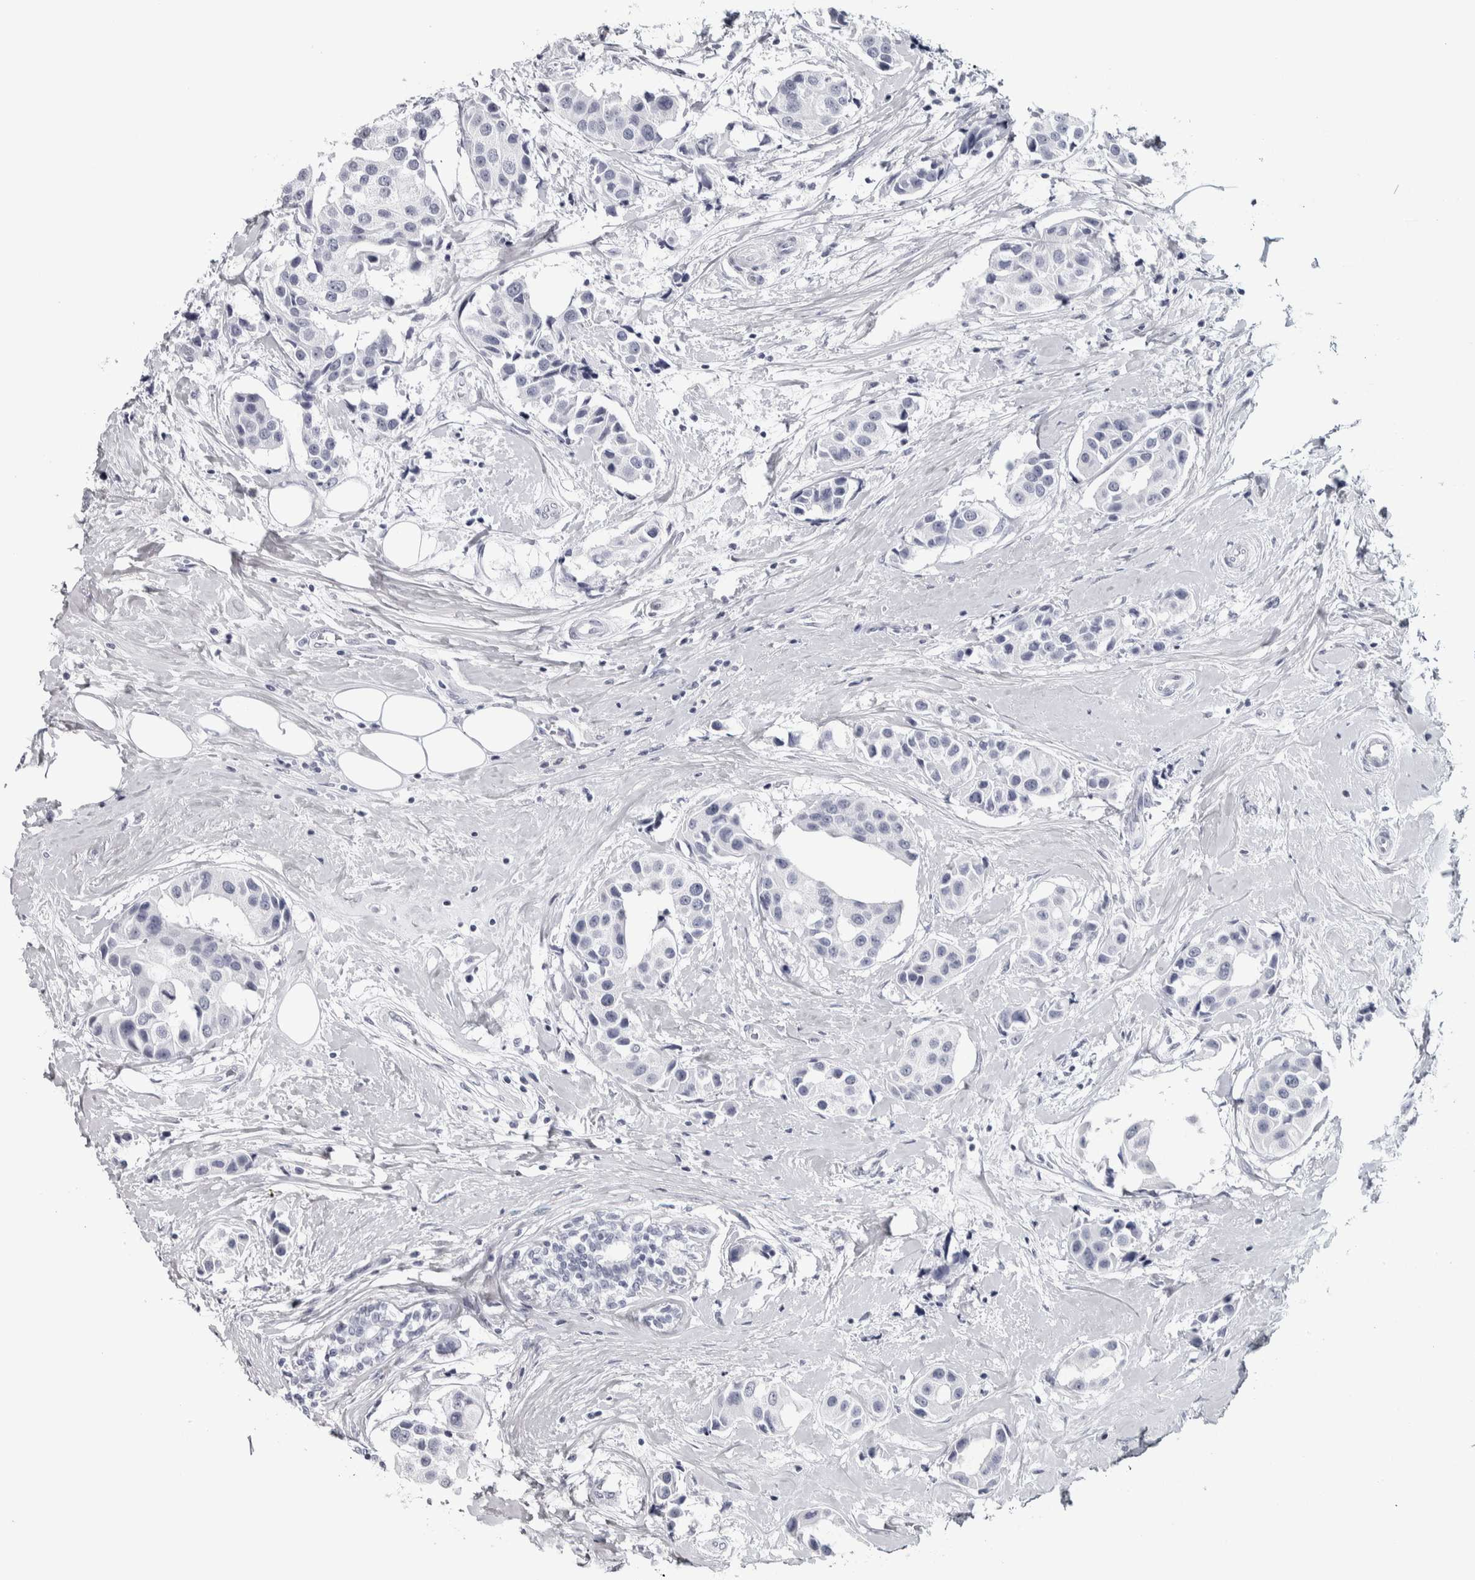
{"staining": {"intensity": "negative", "quantity": "none", "location": "none"}, "tissue": "breast cancer", "cell_type": "Tumor cells", "image_type": "cancer", "snomed": [{"axis": "morphology", "description": "Normal tissue, NOS"}, {"axis": "morphology", "description": "Duct carcinoma"}, {"axis": "topography", "description": "Breast"}], "caption": "The photomicrograph displays no staining of tumor cells in infiltrating ductal carcinoma (breast). (DAB immunohistochemistry visualized using brightfield microscopy, high magnification).", "gene": "NECAB1", "patient": {"sex": "female", "age": 39}}